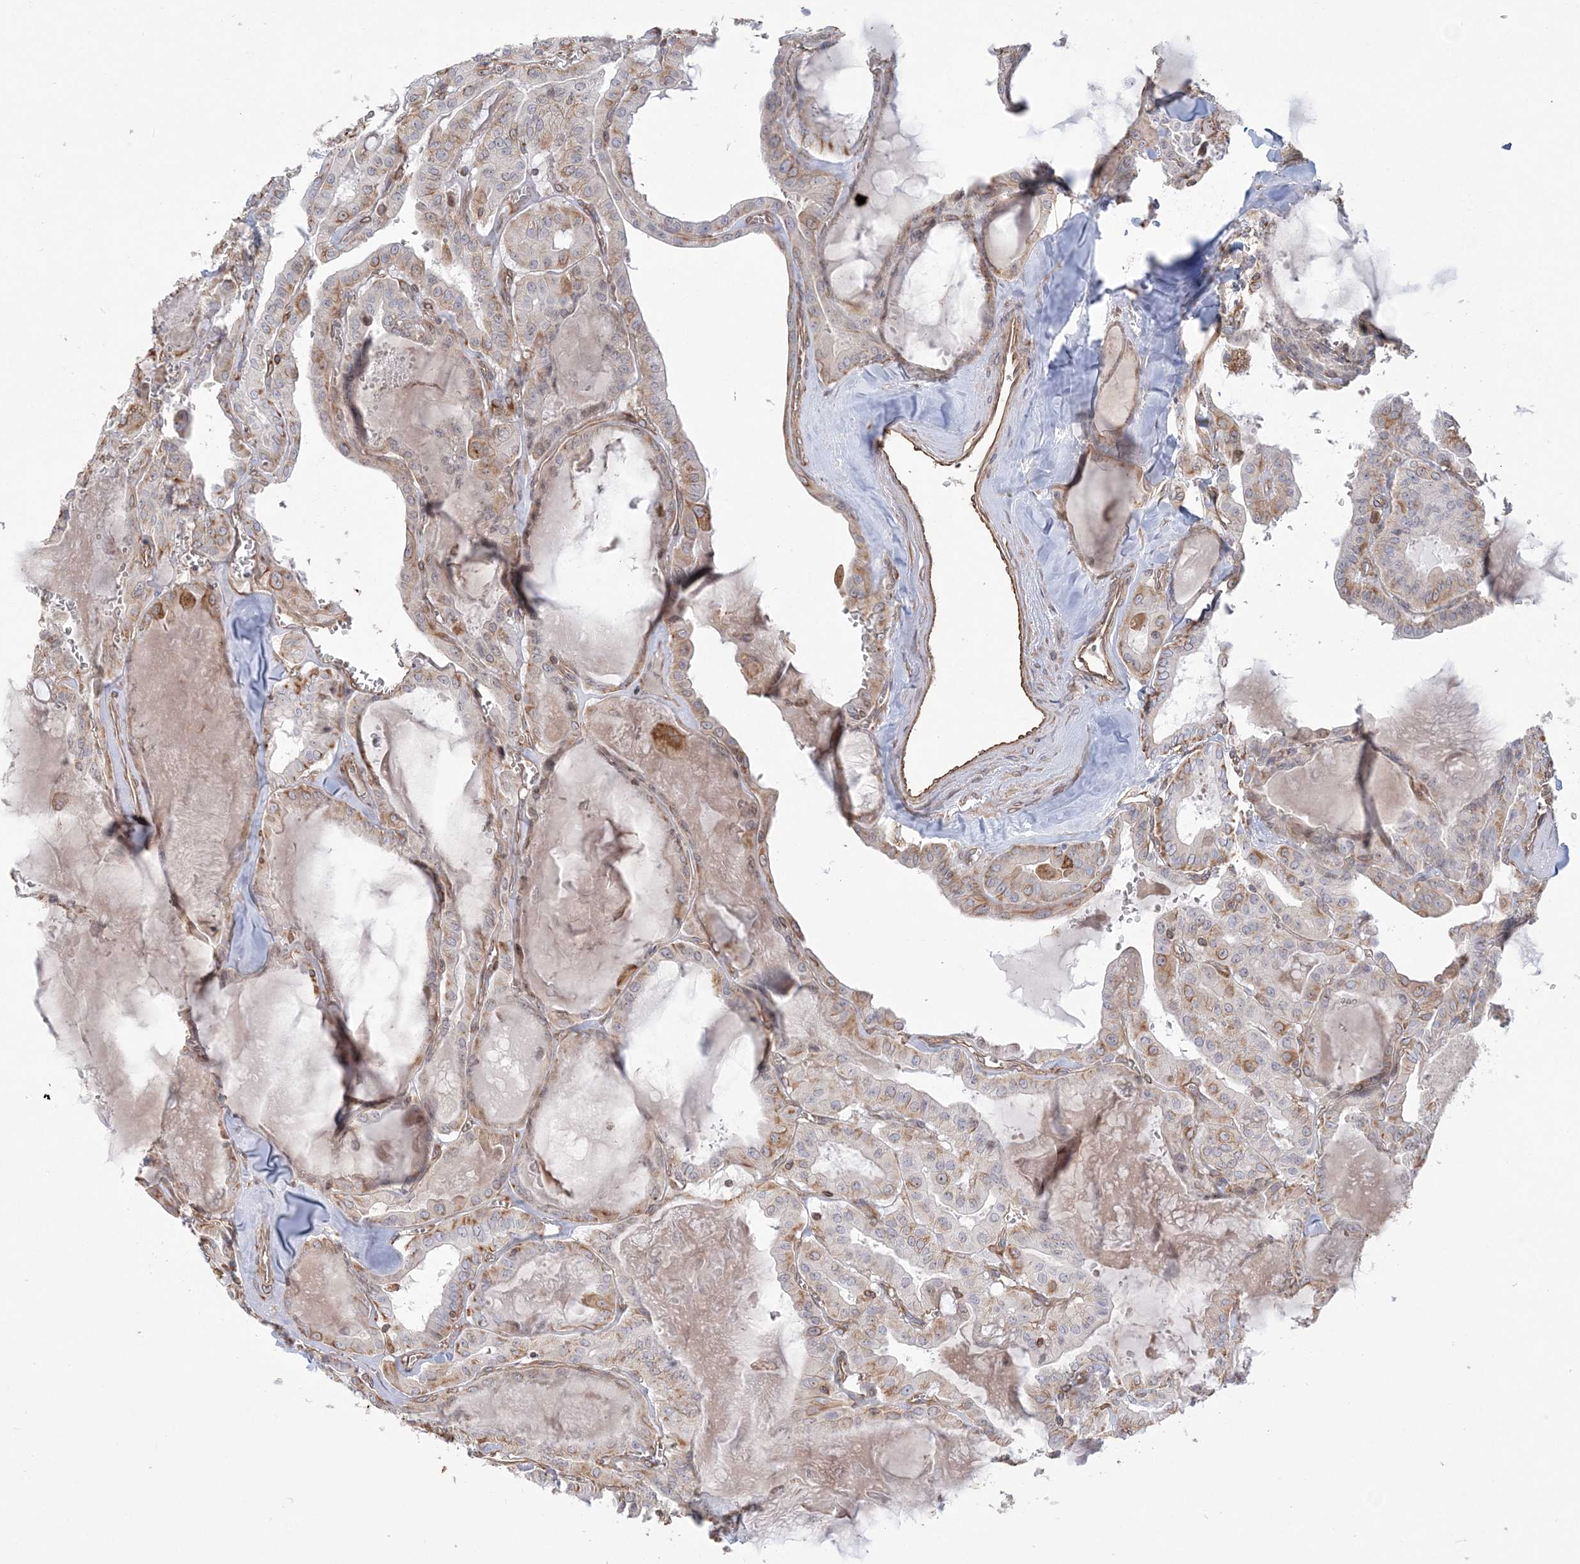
{"staining": {"intensity": "weak", "quantity": "<25%", "location": "cytoplasmic/membranous"}, "tissue": "thyroid cancer", "cell_type": "Tumor cells", "image_type": "cancer", "snomed": [{"axis": "morphology", "description": "Papillary adenocarcinoma, NOS"}, {"axis": "topography", "description": "Thyroid gland"}], "caption": "Protein analysis of papillary adenocarcinoma (thyroid) reveals no significant expression in tumor cells.", "gene": "ZNF821", "patient": {"sex": "male", "age": 52}}